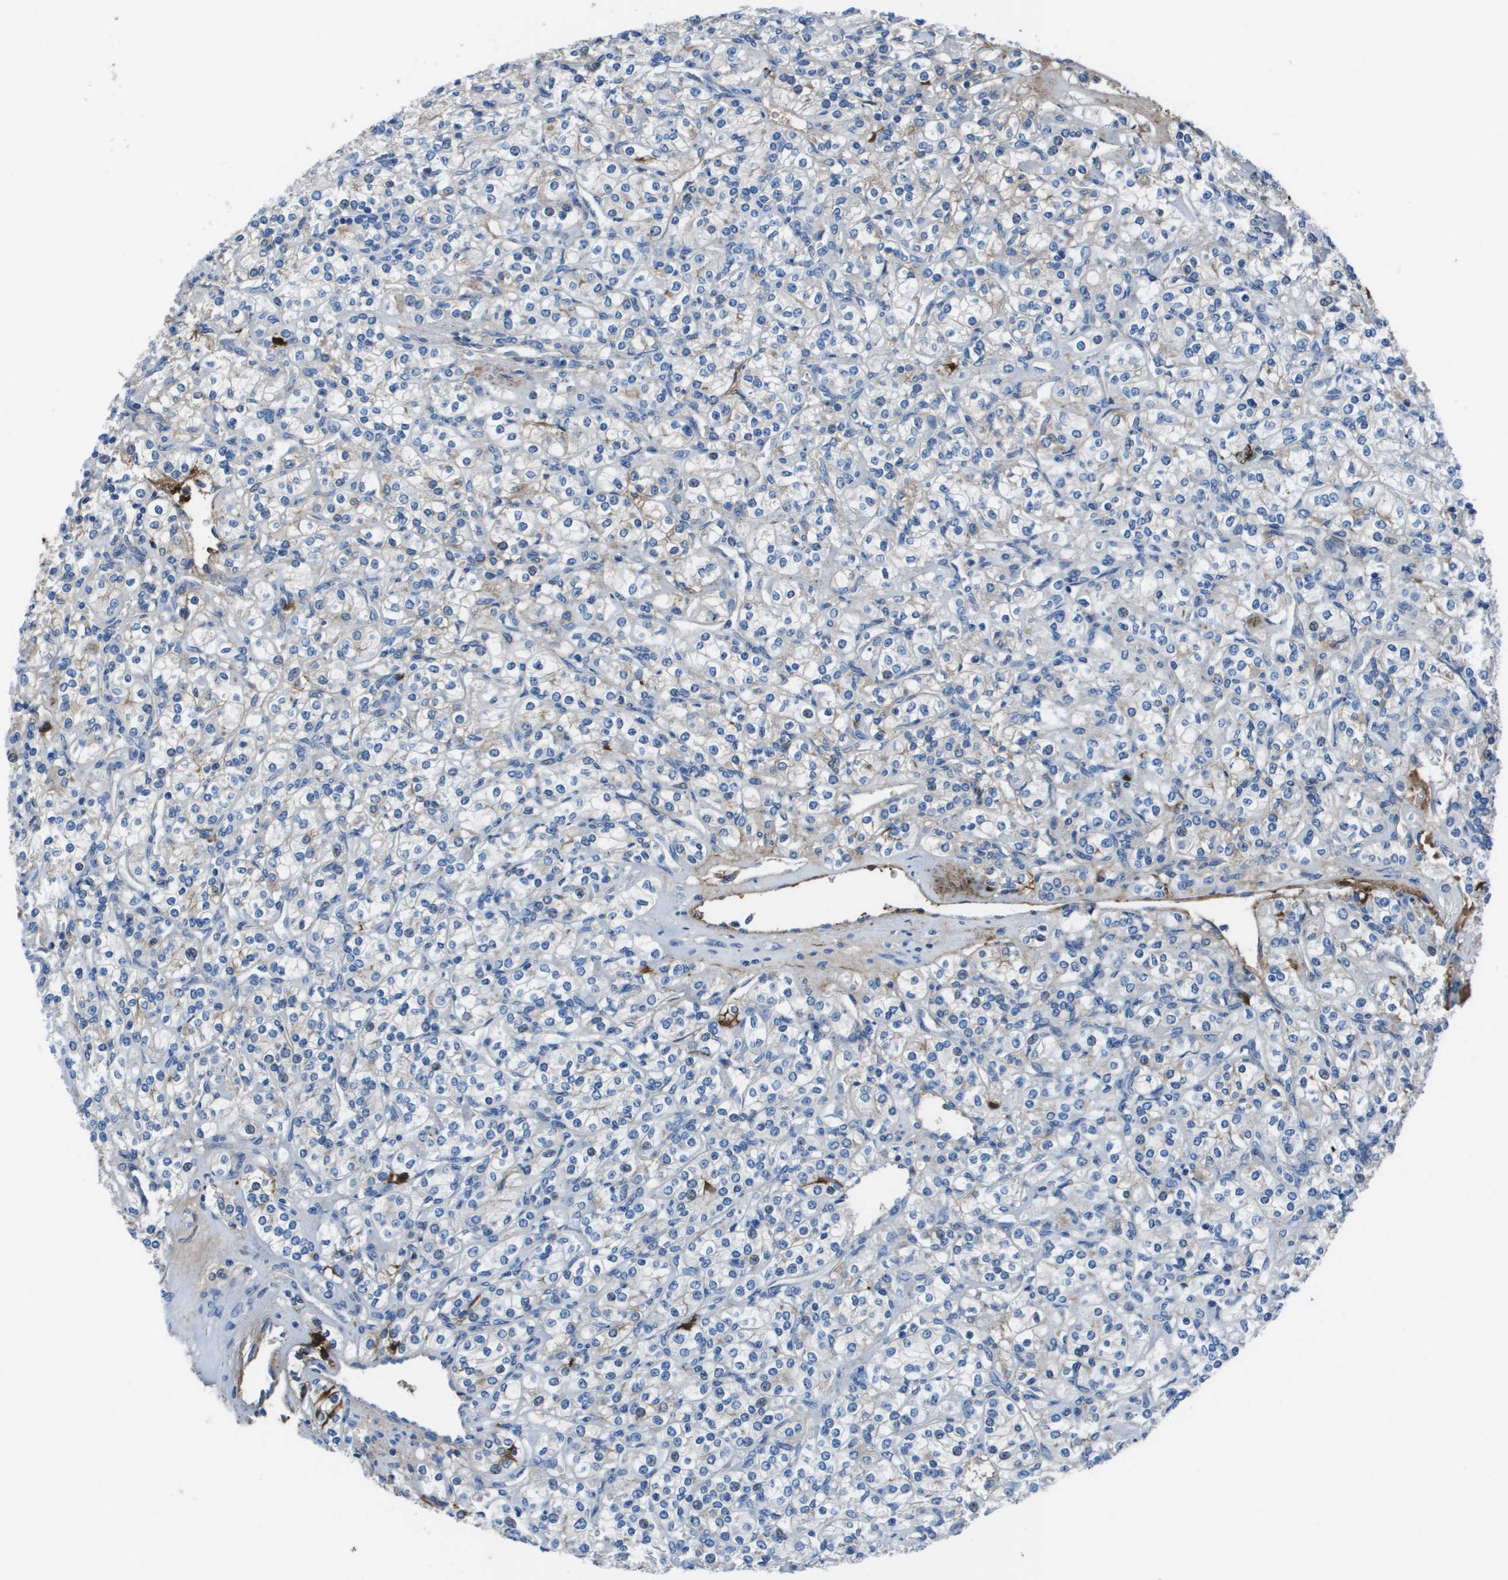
{"staining": {"intensity": "negative", "quantity": "none", "location": "none"}, "tissue": "renal cancer", "cell_type": "Tumor cells", "image_type": "cancer", "snomed": [{"axis": "morphology", "description": "Adenocarcinoma, NOS"}, {"axis": "topography", "description": "Kidney"}], "caption": "Immunohistochemical staining of human renal adenocarcinoma reveals no significant expression in tumor cells. (Immunohistochemistry, brightfield microscopy, high magnification).", "gene": "VTN", "patient": {"sex": "male", "age": 77}}